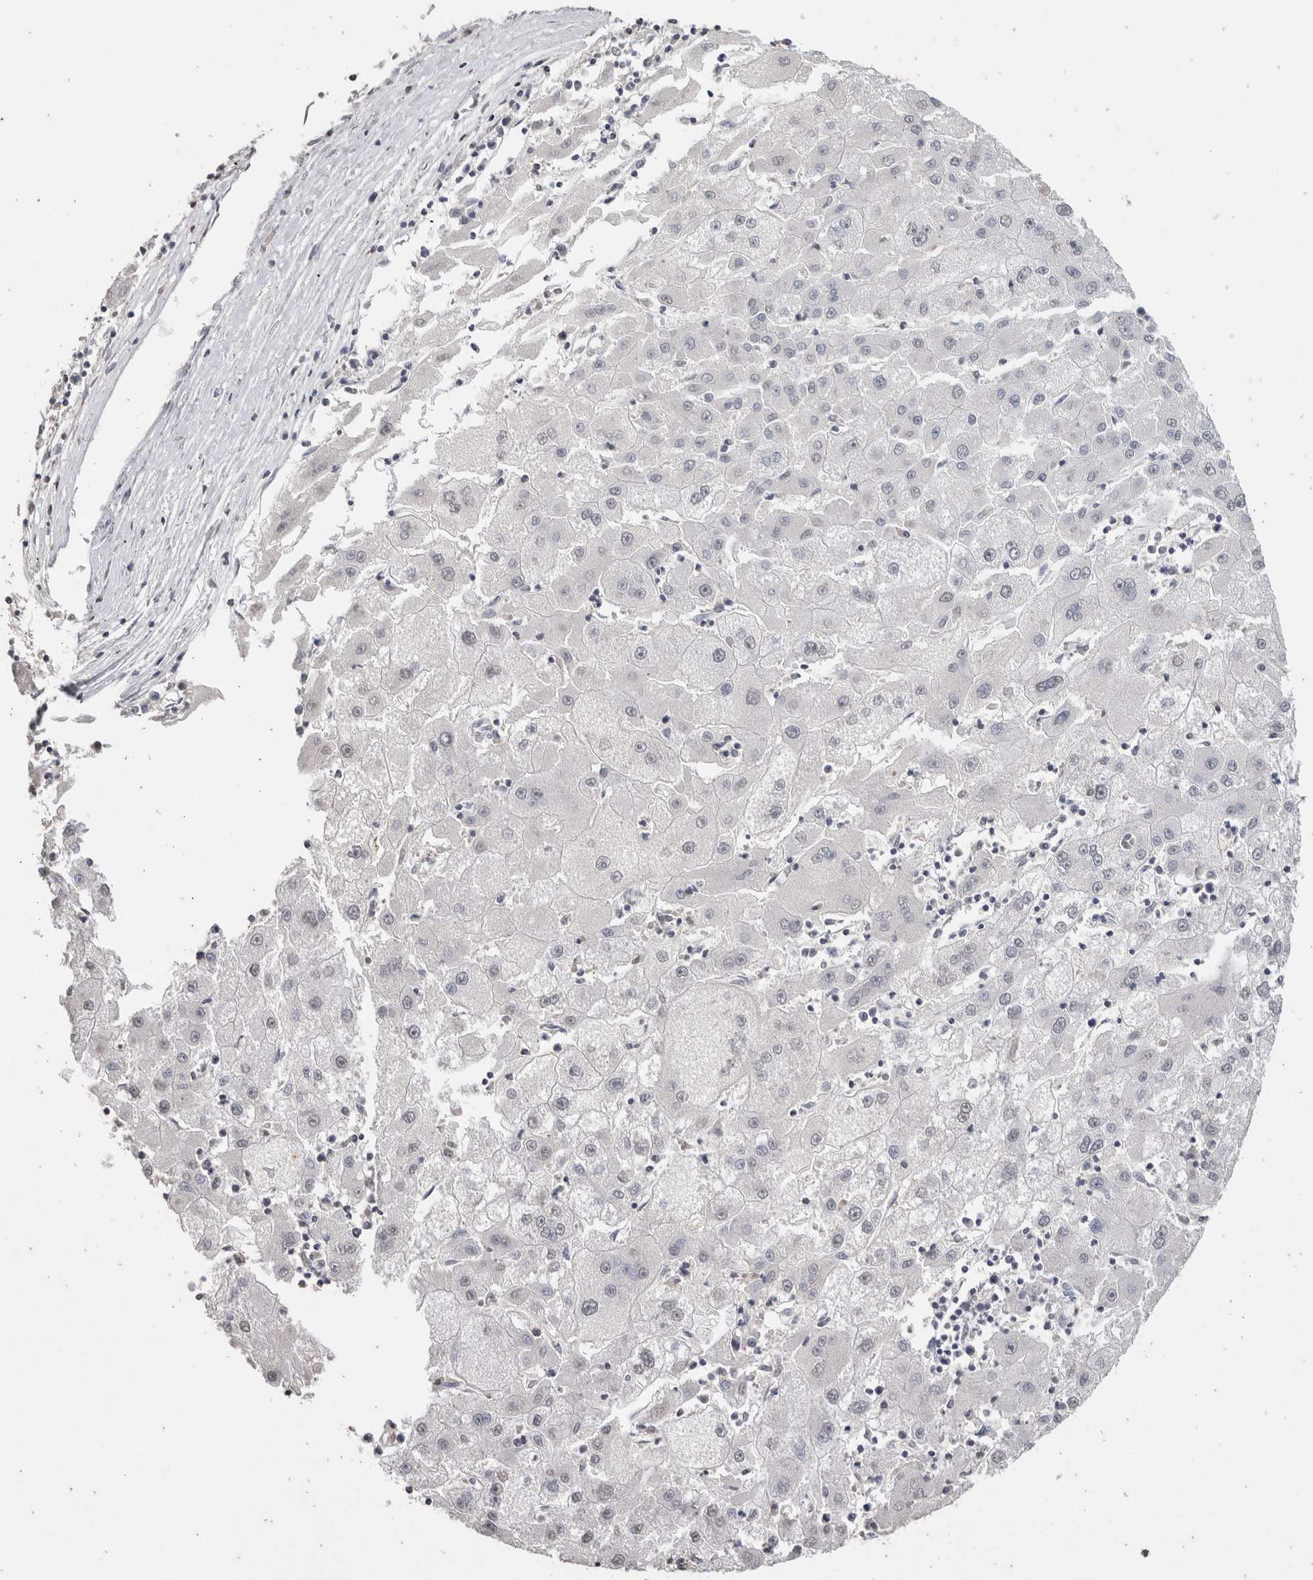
{"staining": {"intensity": "negative", "quantity": "none", "location": "none"}, "tissue": "liver cancer", "cell_type": "Tumor cells", "image_type": "cancer", "snomed": [{"axis": "morphology", "description": "Carcinoma, Hepatocellular, NOS"}, {"axis": "topography", "description": "Liver"}], "caption": "DAB (3,3'-diaminobenzidine) immunohistochemical staining of liver cancer demonstrates no significant expression in tumor cells. (DAB IHC with hematoxylin counter stain).", "gene": "LGALS2", "patient": {"sex": "male", "age": 72}}